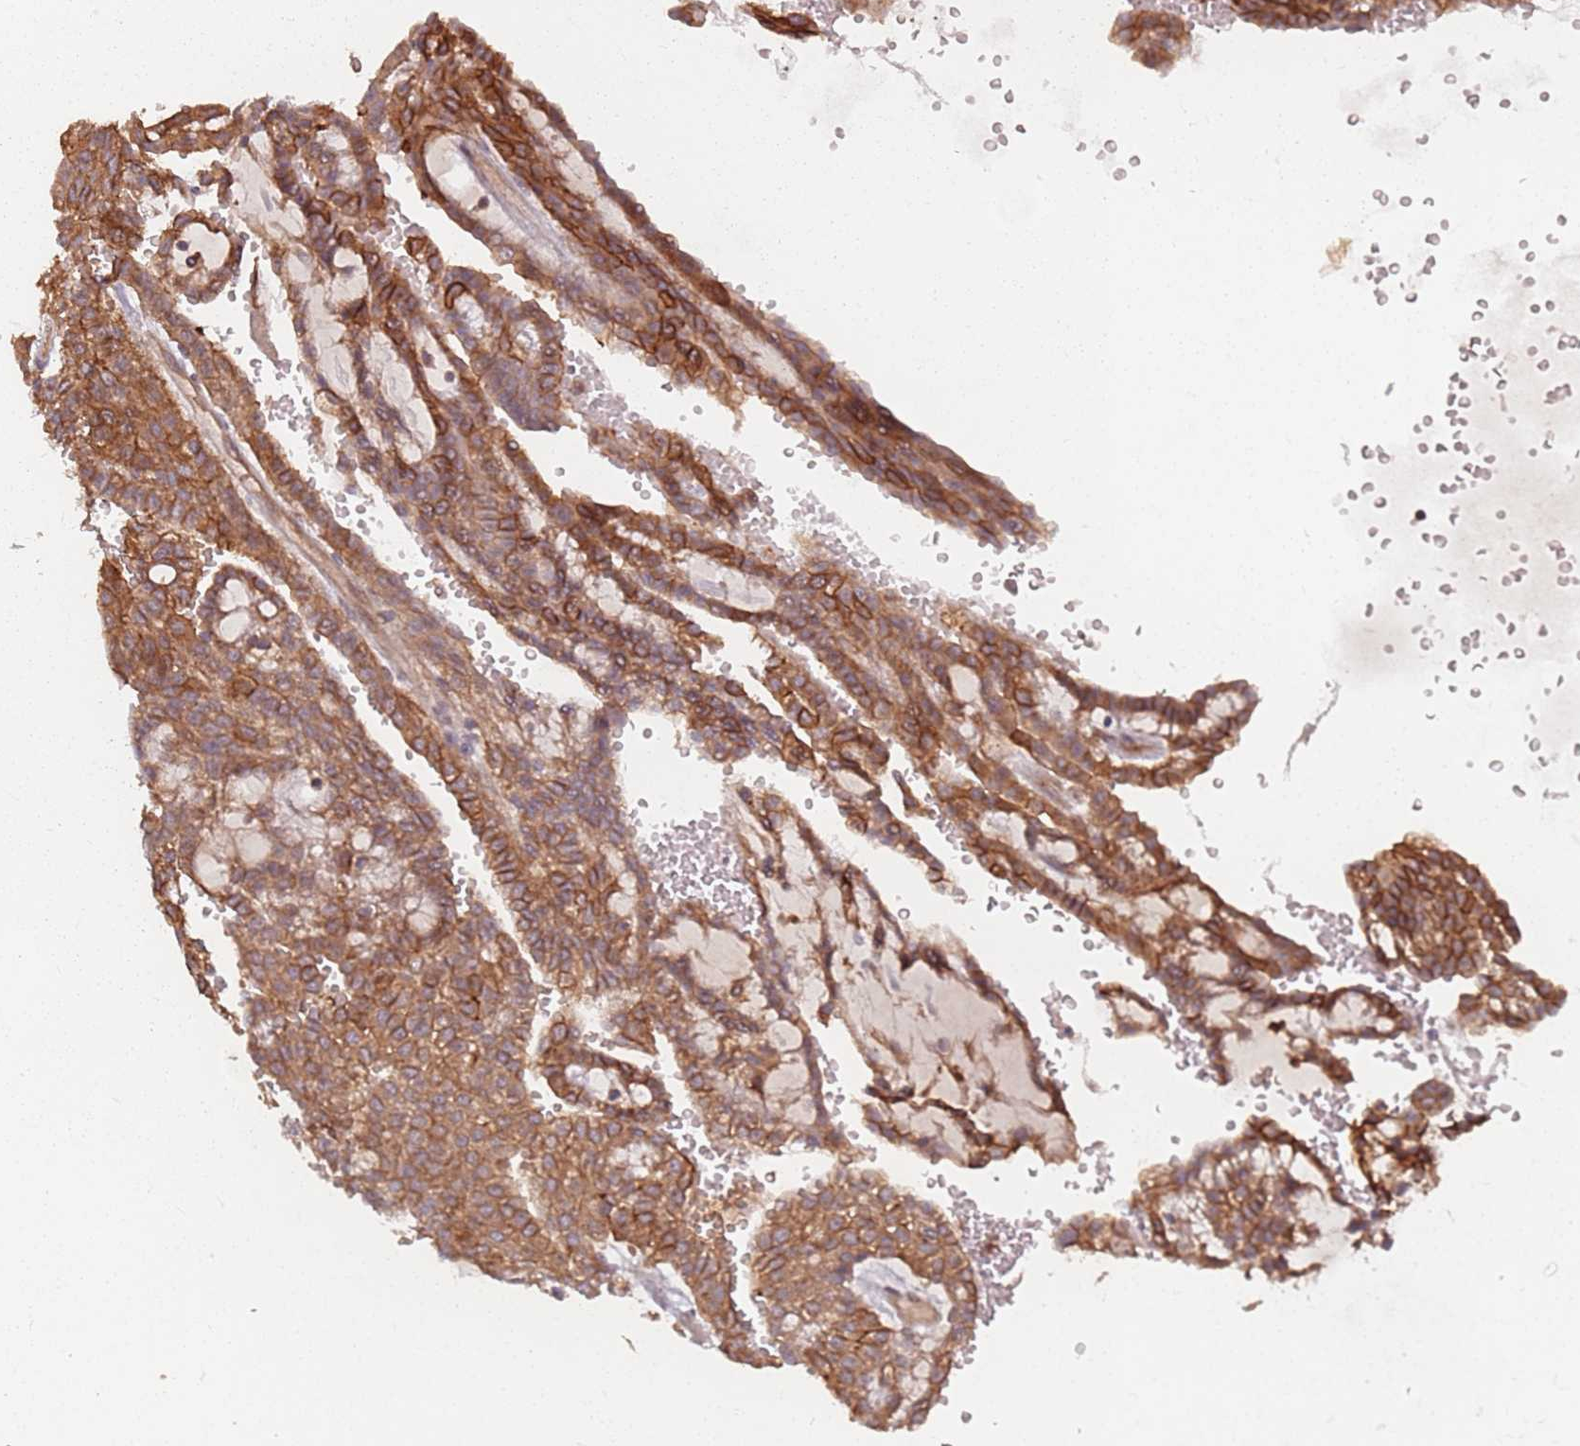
{"staining": {"intensity": "strong", "quantity": ">75%", "location": "cytoplasmic/membranous"}, "tissue": "renal cancer", "cell_type": "Tumor cells", "image_type": "cancer", "snomed": [{"axis": "morphology", "description": "Adenocarcinoma, NOS"}, {"axis": "topography", "description": "Kidney"}], "caption": "IHC staining of renal adenocarcinoma, which displays high levels of strong cytoplasmic/membranous staining in about >75% of tumor cells indicating strong cytoplasmic/membranous protein expression. The staining was performed using DAB (brown) for protein detection and nuclei were counterstained in hematoxylin (blue).", "gene": "C3orf14", "patient": {"sex": "male", "age": 63}}